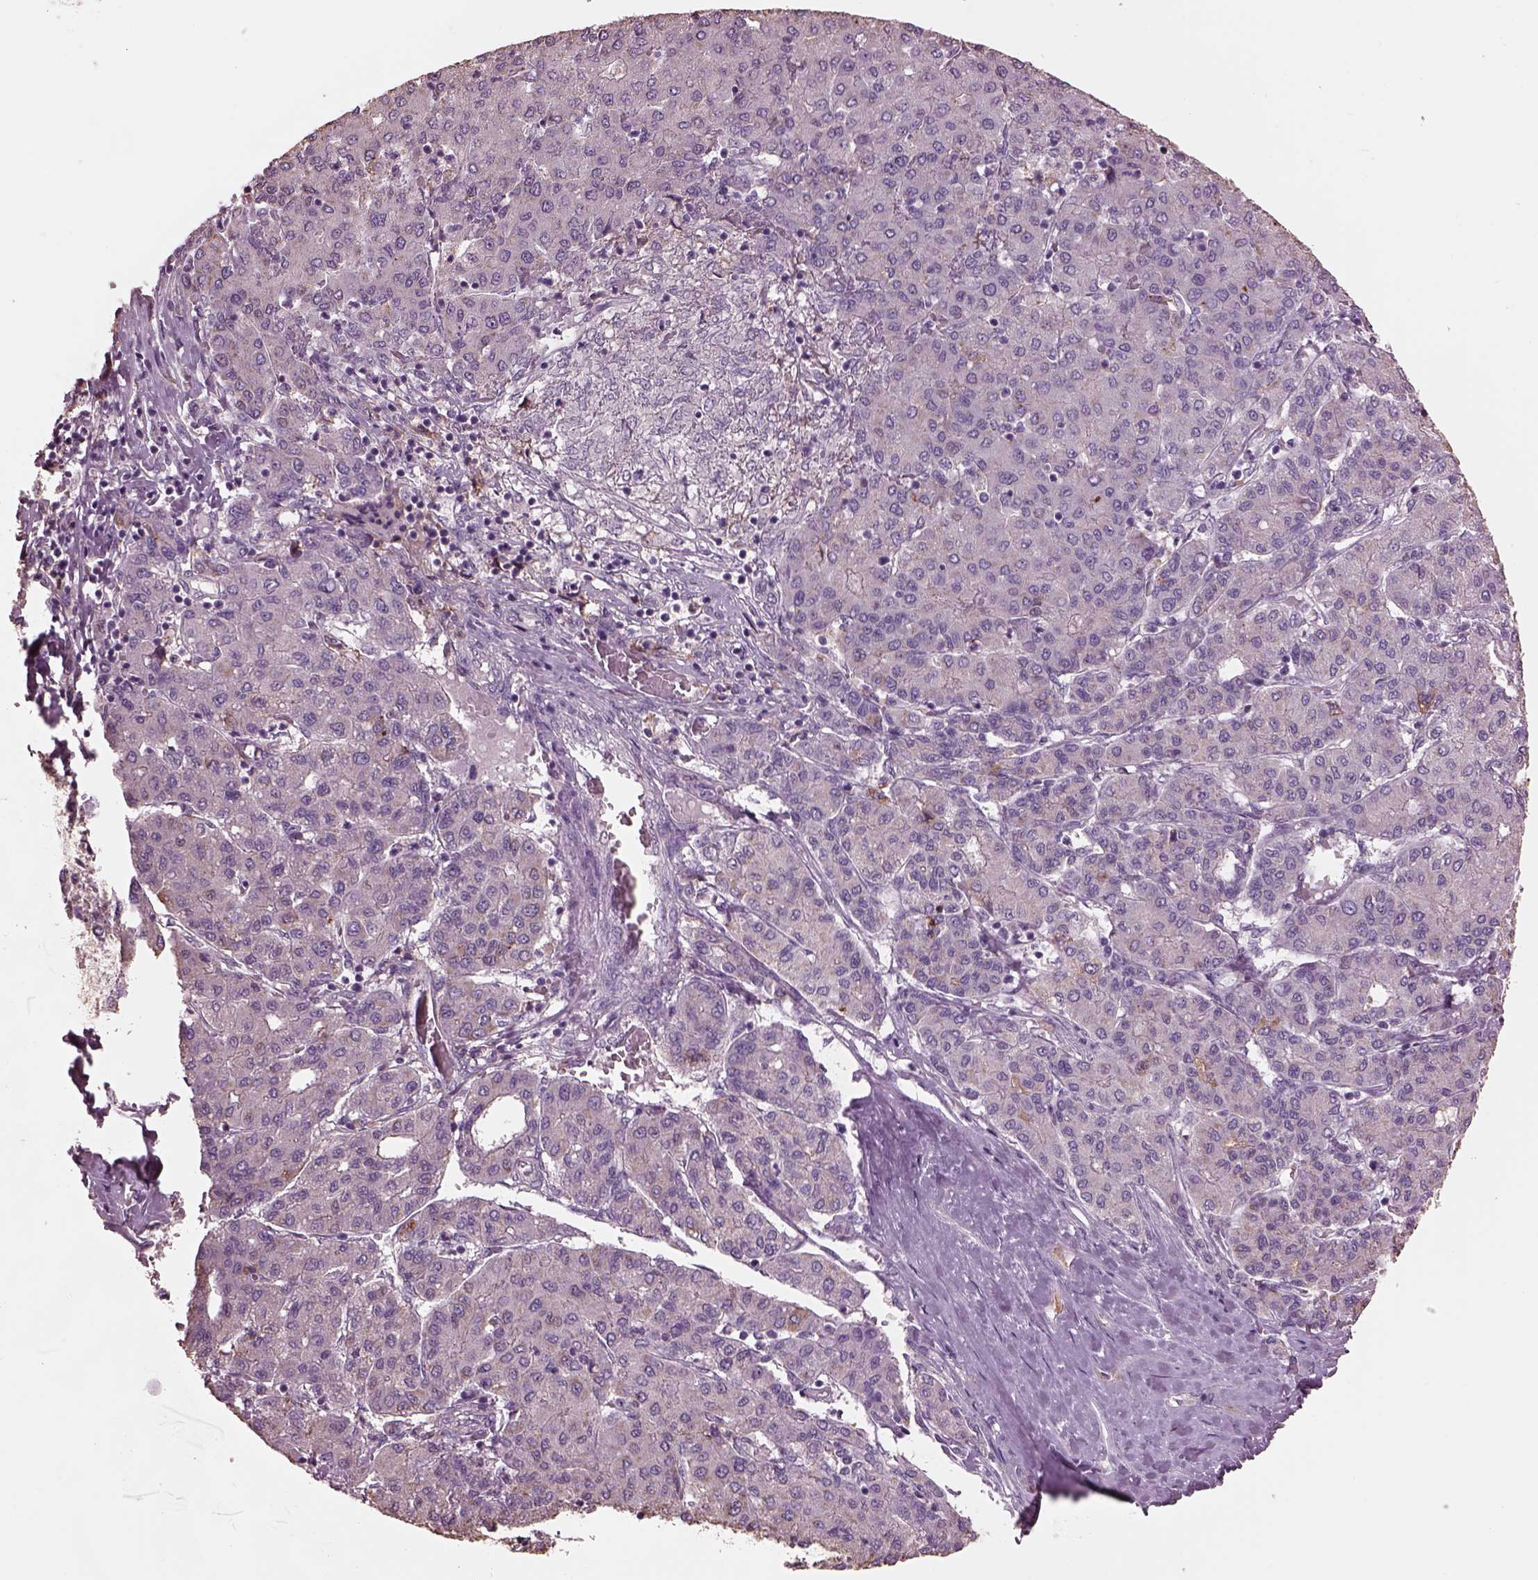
{"staining": {"intensity": "negative", "quantity": "none", "location": "none"}, "tissue": "liver cancer", "cell_type": "Tumor cells", "image_type": "cancer", "snomed": [{"axis": "morphology", "description": "Carcinoma, Hepatocellular, NOS"}, {"axis": "topography", "description": "Liver"}], "caption": "High magnification brightfield microscopy of liver cancer stained with DAB (3,3'-diaminobenzidine) (brown) and counterstained with hematoxylin (blue): tumor cells show no significant staining. (Brightfield microscopy of DAB (3,3'-diaminobenzidine) immunohistochemistry (IHC) at high magnification).", "gene": "SRI", "patient": {"sex": "male", "age": 65}}